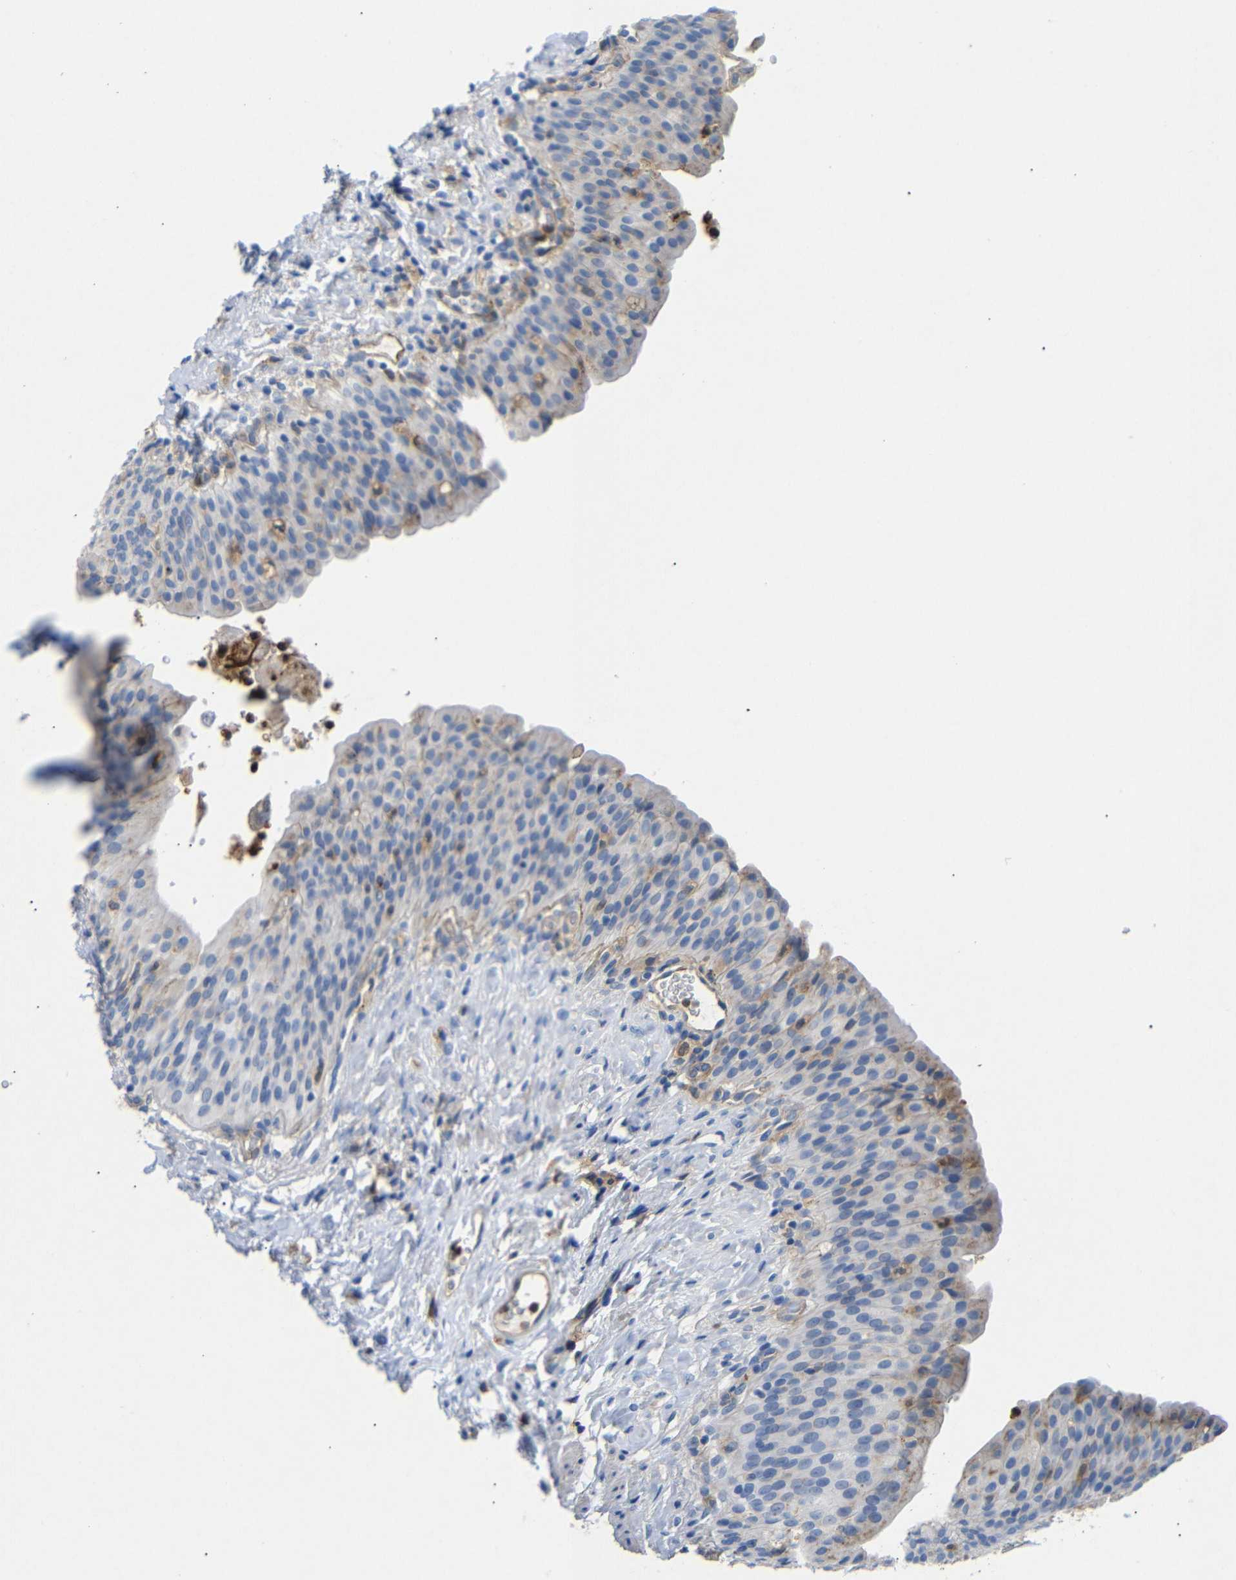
{"staining": {"intensity": "moderate", "quantity": "<25%", "location": "cytoplasmic/membranous"}, "tissue": "urinary bladder", "cell_type": "Urothelial cells", "image_type": "normal", "snomed": [{"axis": "morphology", "description": "Normal tissue, NOS"}, {"axis": "topography", "description": "Urinary bladder"}], "caption": "Urothelial cells display low levels of moderate cytoplasmic/membranous staining in approximately <25% of cells in normal human urinary bladder.", "gene": "SDCBP", "patient": {"sex": "female", "age": 79}}